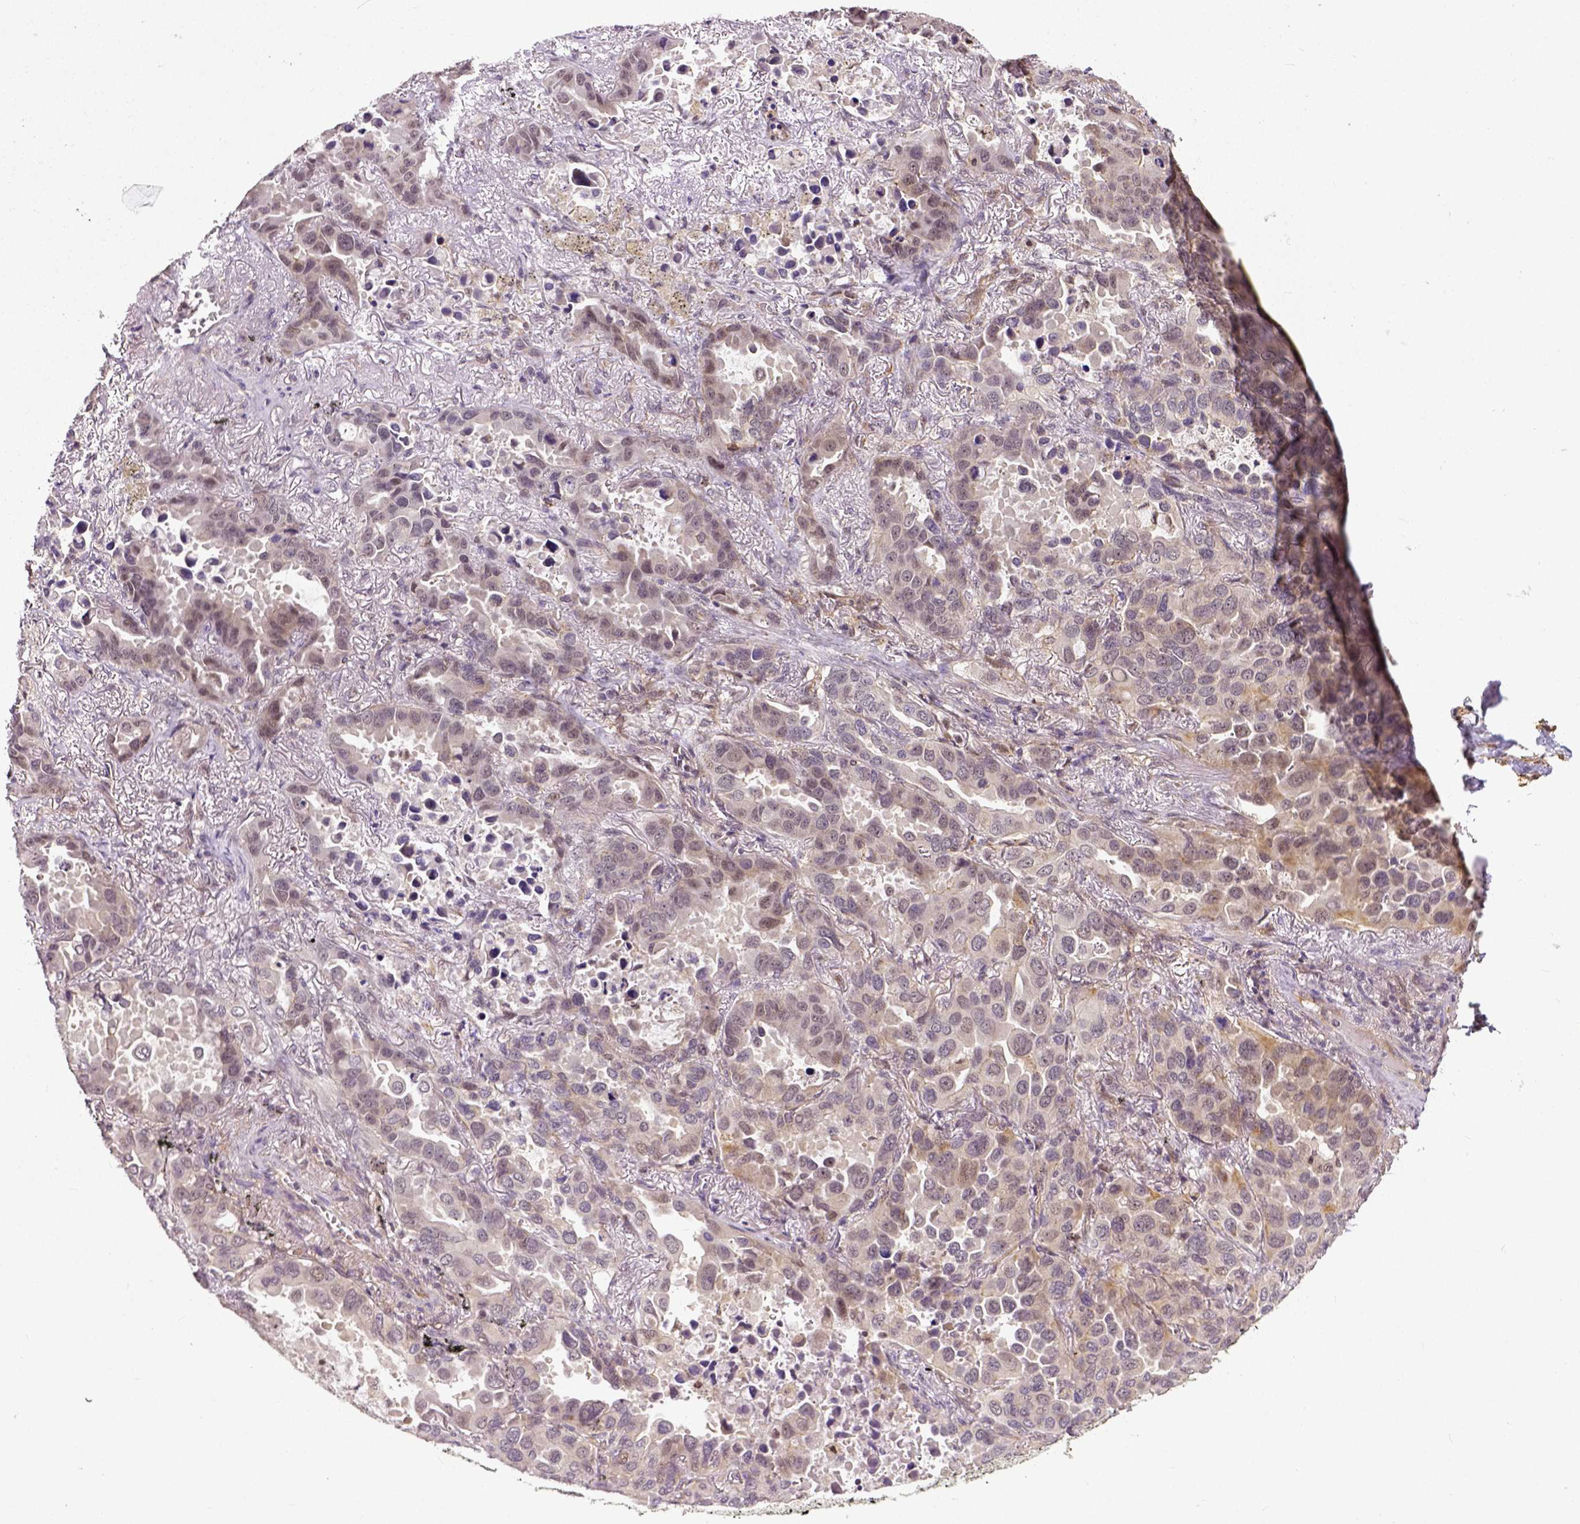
{"staining": {"intensity": "weak", "quantity": "25%-75%", "location": "cytoplasmic/membranous"}, "tissue": "lung cancer", "cell_type": "Tumor cells", "image_type": "cancer", "snomed": [{"axis": "morphology", "description": "Adenocarcinoma, NOS"}, {"axis": "topography", "description": "Lung"}], "caption": "An image of adenocarcinoma (lung) stained for a protein demonstrates weak cytoplasmic/membranous brown staining in tumor cells.", "gene": "DICER1", "patient": {"sex": "male", "age": 64}}